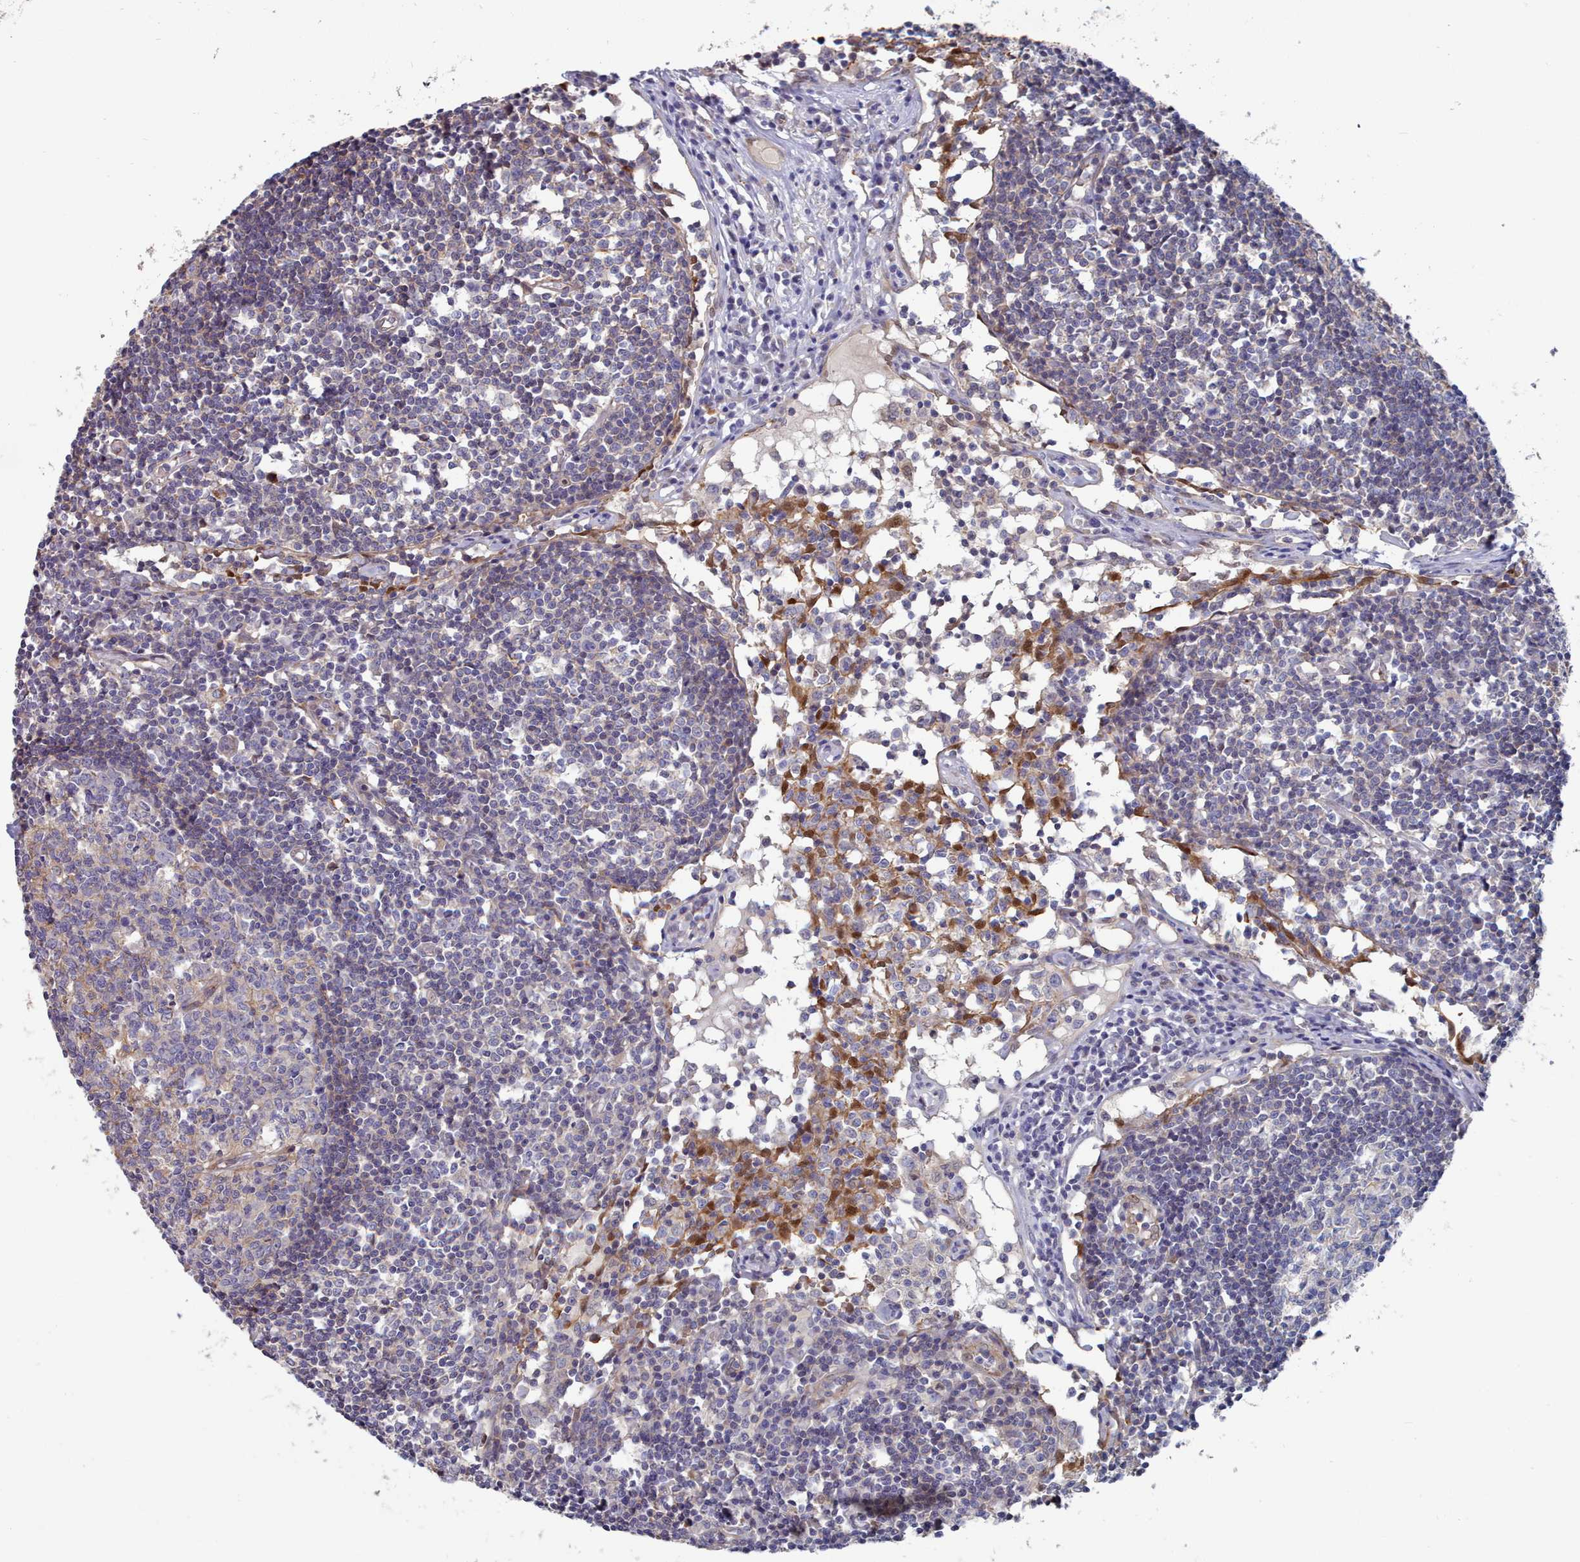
{"staining": {"intensity": "negative", "quantity": "none", "location": "none"}, "tissue": "lymph node", "cell_type": "Germinal center cells", "image_type": "normal", "snomed": [{"axis": "morphology", "description": "Normal tissue, NOS"}, {"axis": "topography", "description": "Lymph node"}], "caption": "Immunohistochemistry photomicrograph of unremarkable lymph node: lymph node stained with DAB displays no significant protein expression in germinal center cells.", "gene": "G6PC1", "patient": {"sex": "female", "age": 55}}